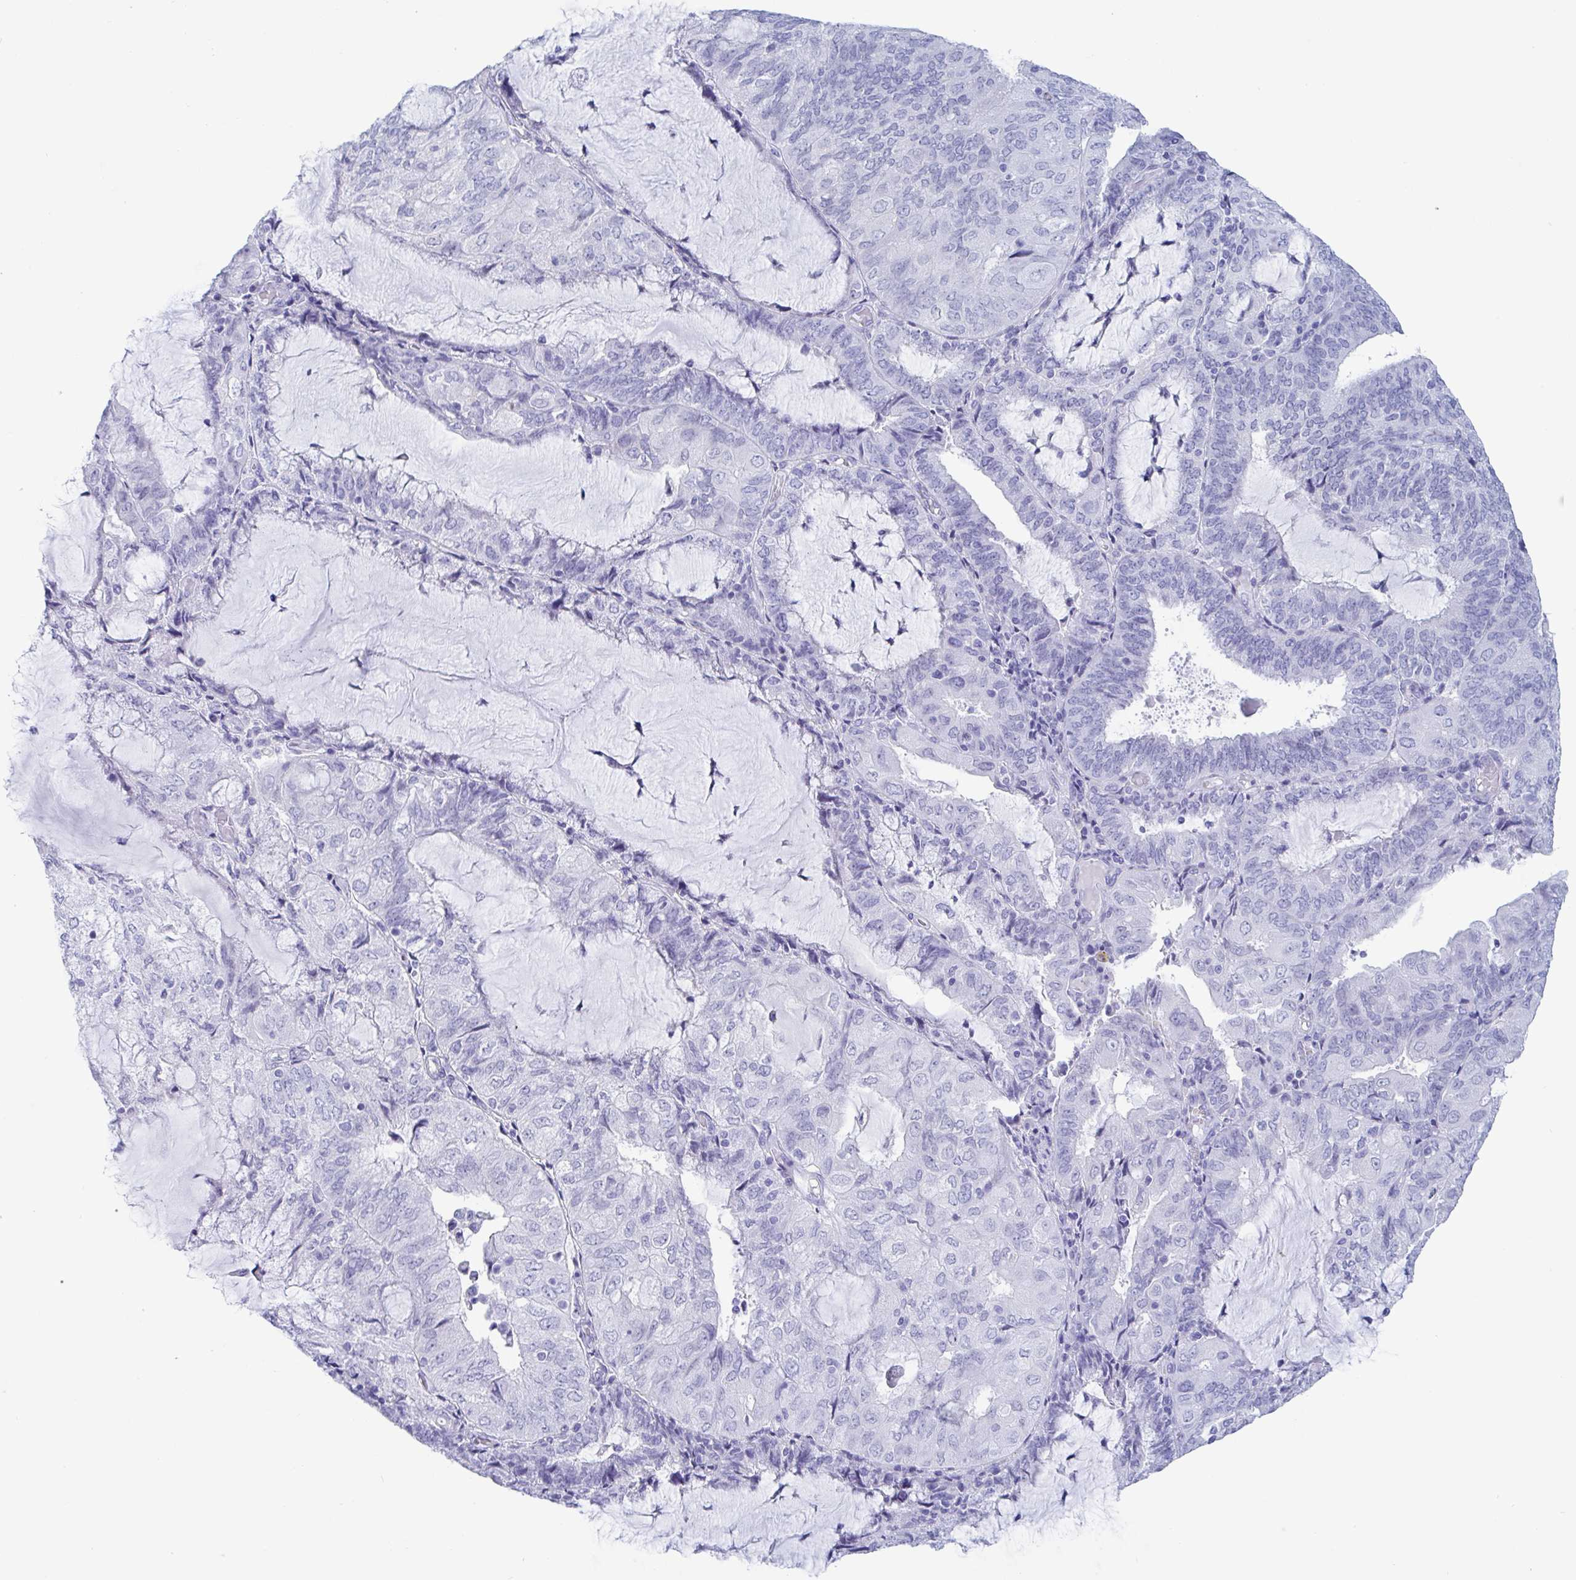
{"staining": {"intensity": "negative", "quantity": "none", "location": "none"}, "tissue": "endometrial cancer", "cell_type": "Tumor cells", "image_type": "cancer", "snomed": [{"axis": "morphology", "description": "Adenocarcinoma, NOS"}, {"axis": "topography", "description": "Endometrium"}], "caption": "This is a histopathology image of immunohistochemistry staining of endometrial cancer, which shows no positivity in tumor cells.", "gene": "CDX4", "patient": {"sex": "female", "age": 81}}